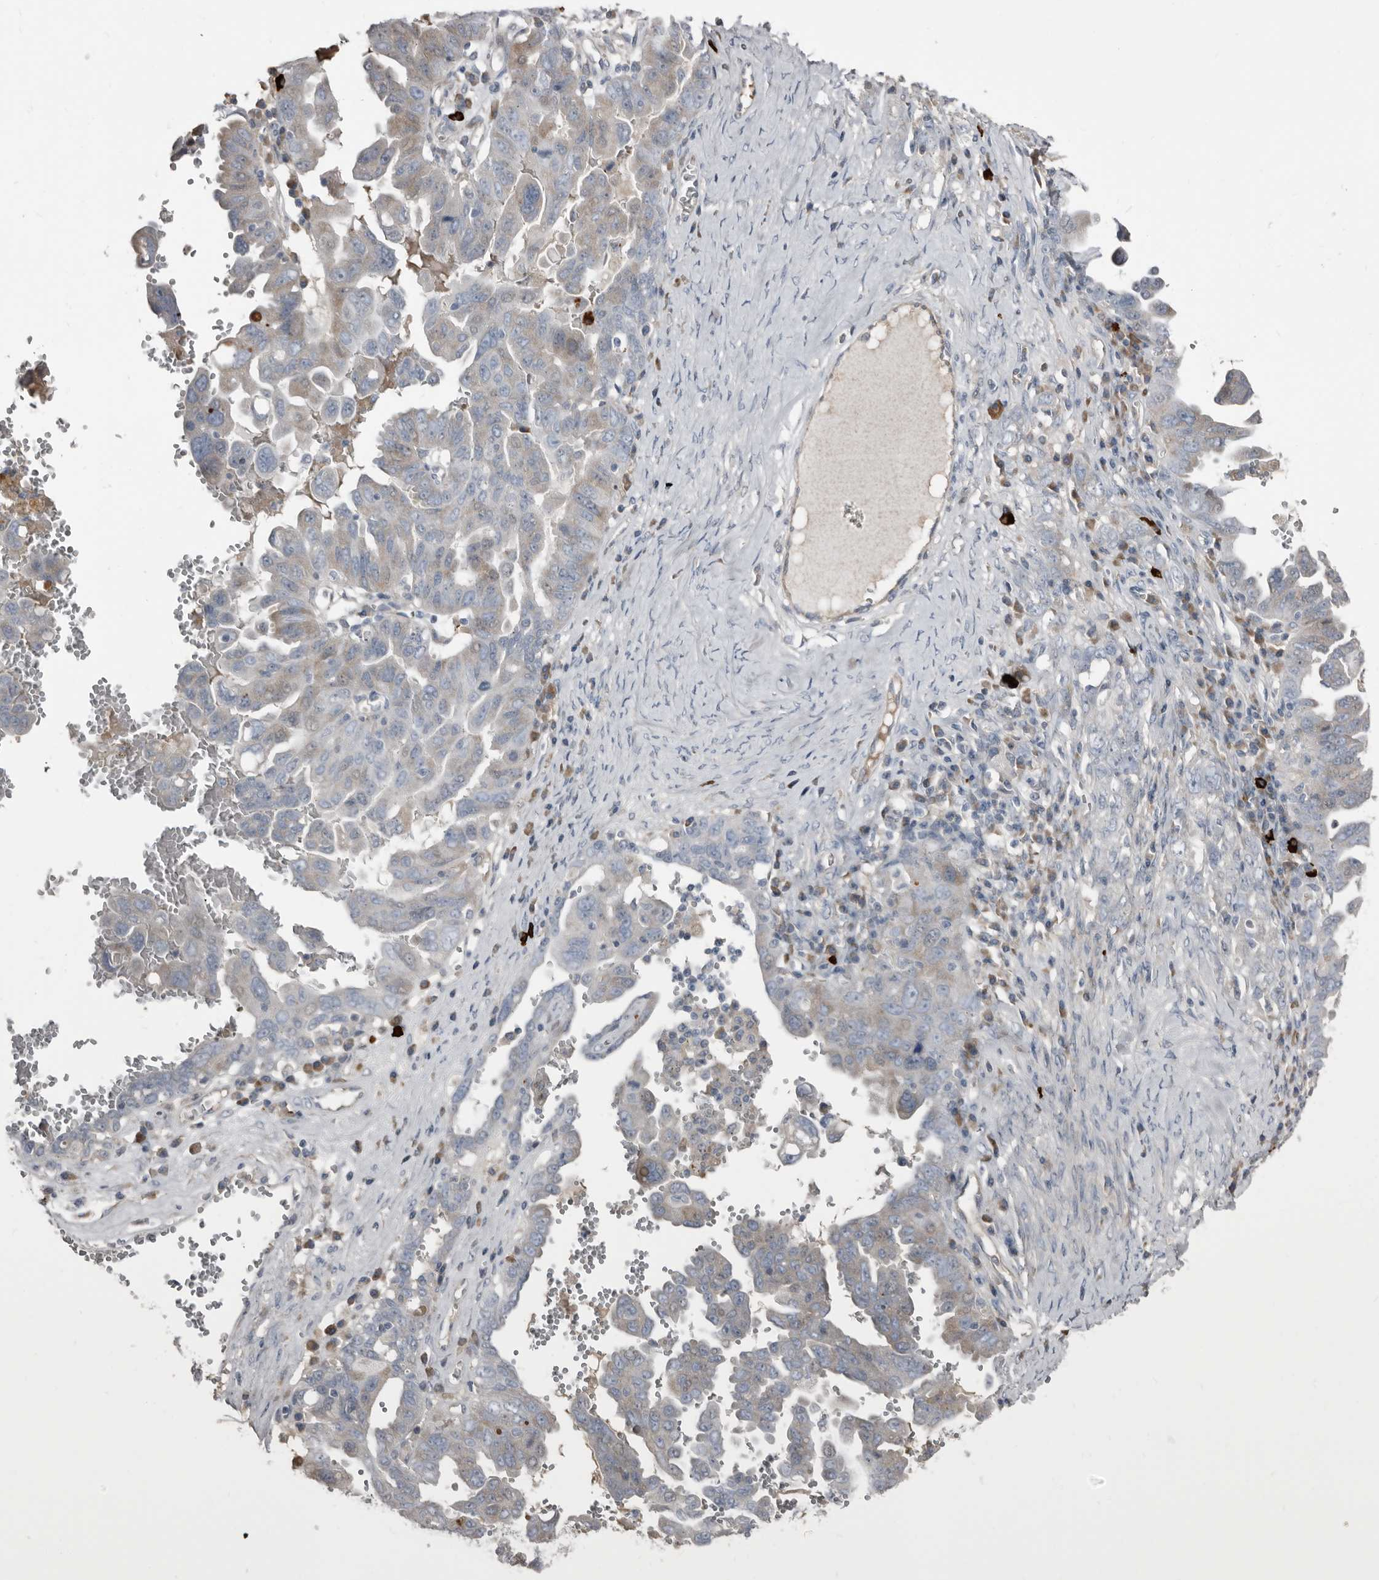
{"staining": {"intensity": "weak", "quantity": "<25%", "location": "cytoplasmic/membranous"}, "tissue": "ovarian cancer", "cell_type": "Tumor cells", "image_type": "cancer", "snomed": [{"axis": "morphology", "description": "Carcinoma, endometroid"}, {"axis": "topography", "description": "Ovary"}], "caption": "DAB immunohistochemical staining of human ovarian cancer shows no significant staining in tumor cells.", "gene": "ZNF114", "patient": {"sex": "female", "age": 62}}